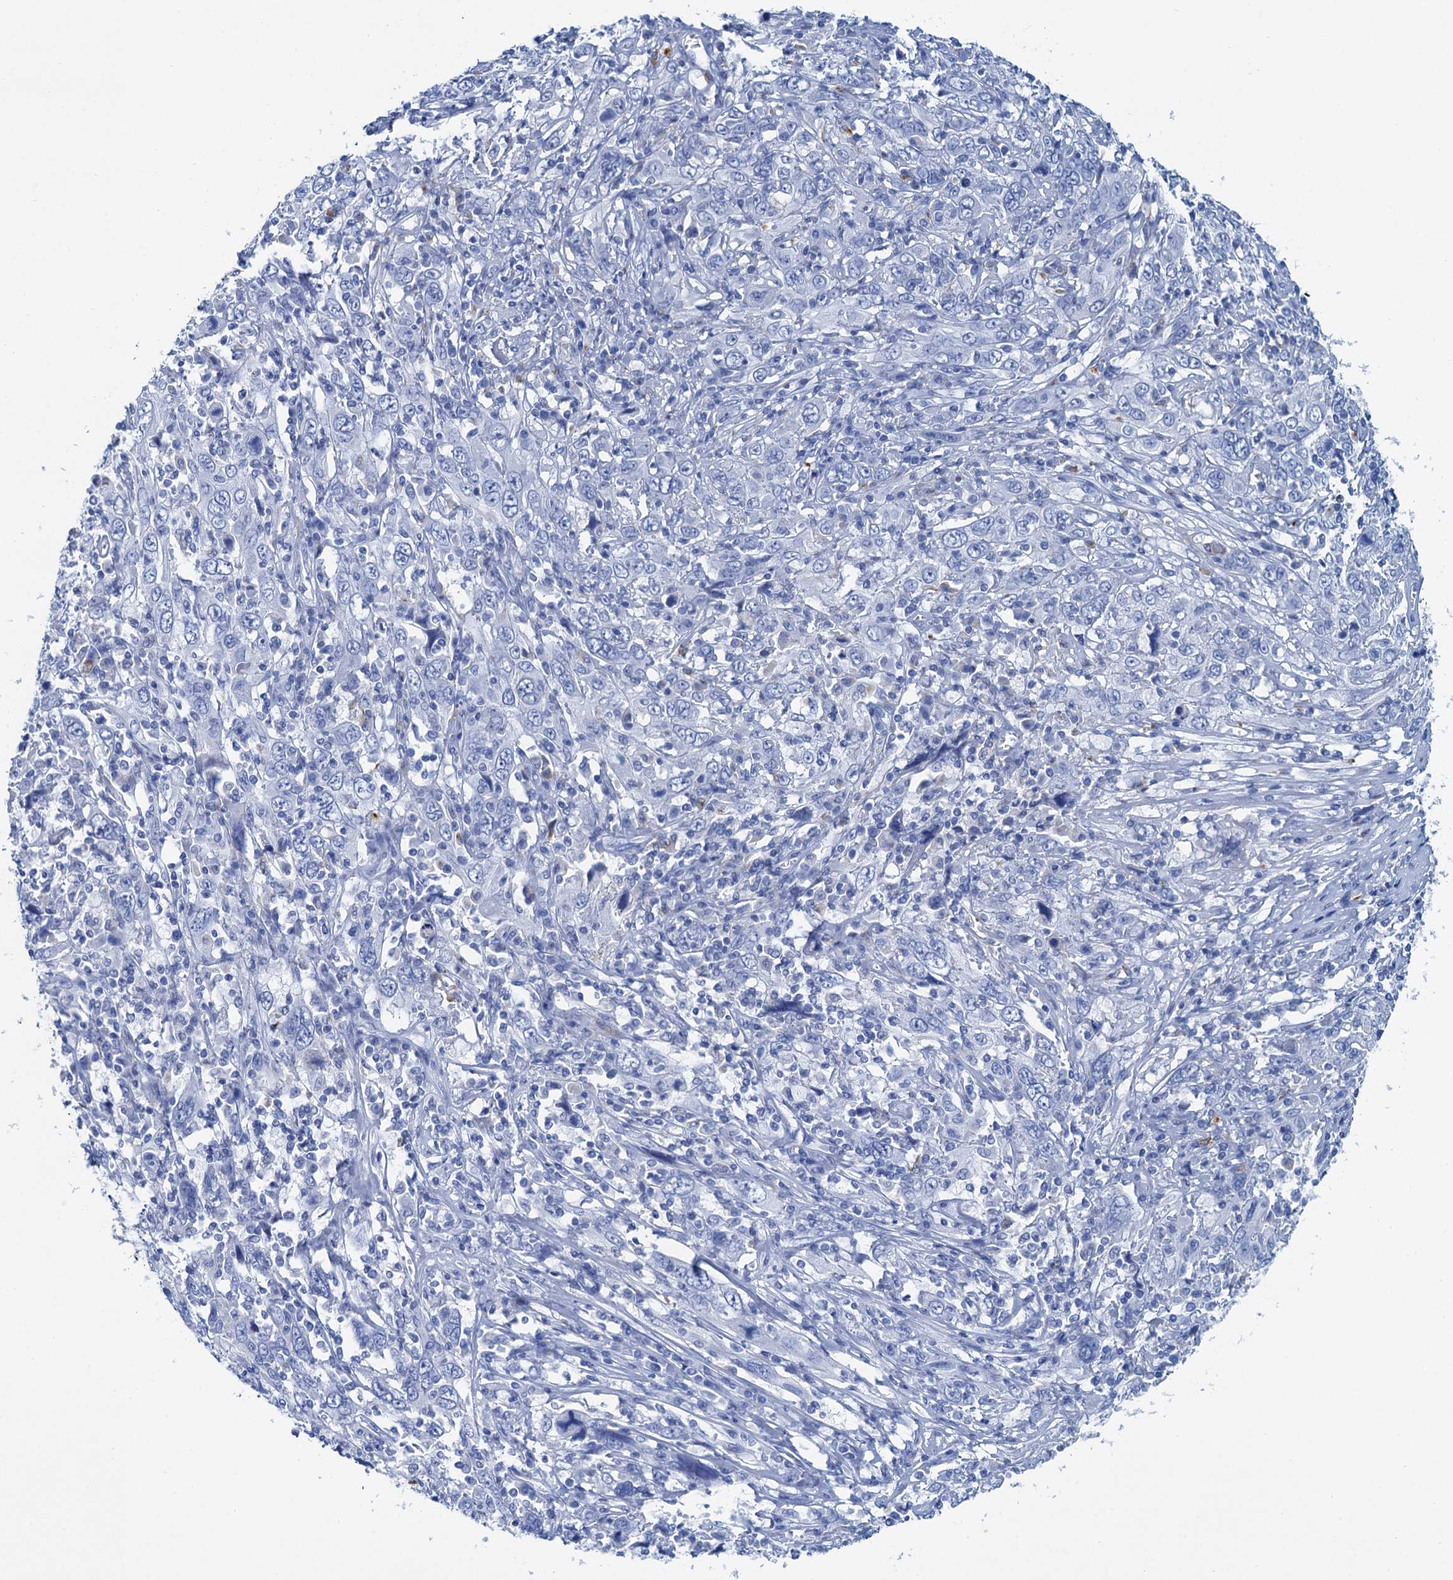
{"staining": {"intensity": "negative", "quantity": "none", "location": "none"}, "tissue": "cervical cancer", "cell_type": "Tumor cells", "image_type": "cancer", "snomed": [{"axis": "morphology", "description": "Squamous cell carcinoma, NOS"}, {"axis": "topography", "description": "Cervix"}], "caption": "Immunohistochemistry (IHC) of human cervical squamous cell carcinoma reveals no staining in tumor cells.", "gene": "NLRP10", "patient": {"sex": "female", "age": 46}}